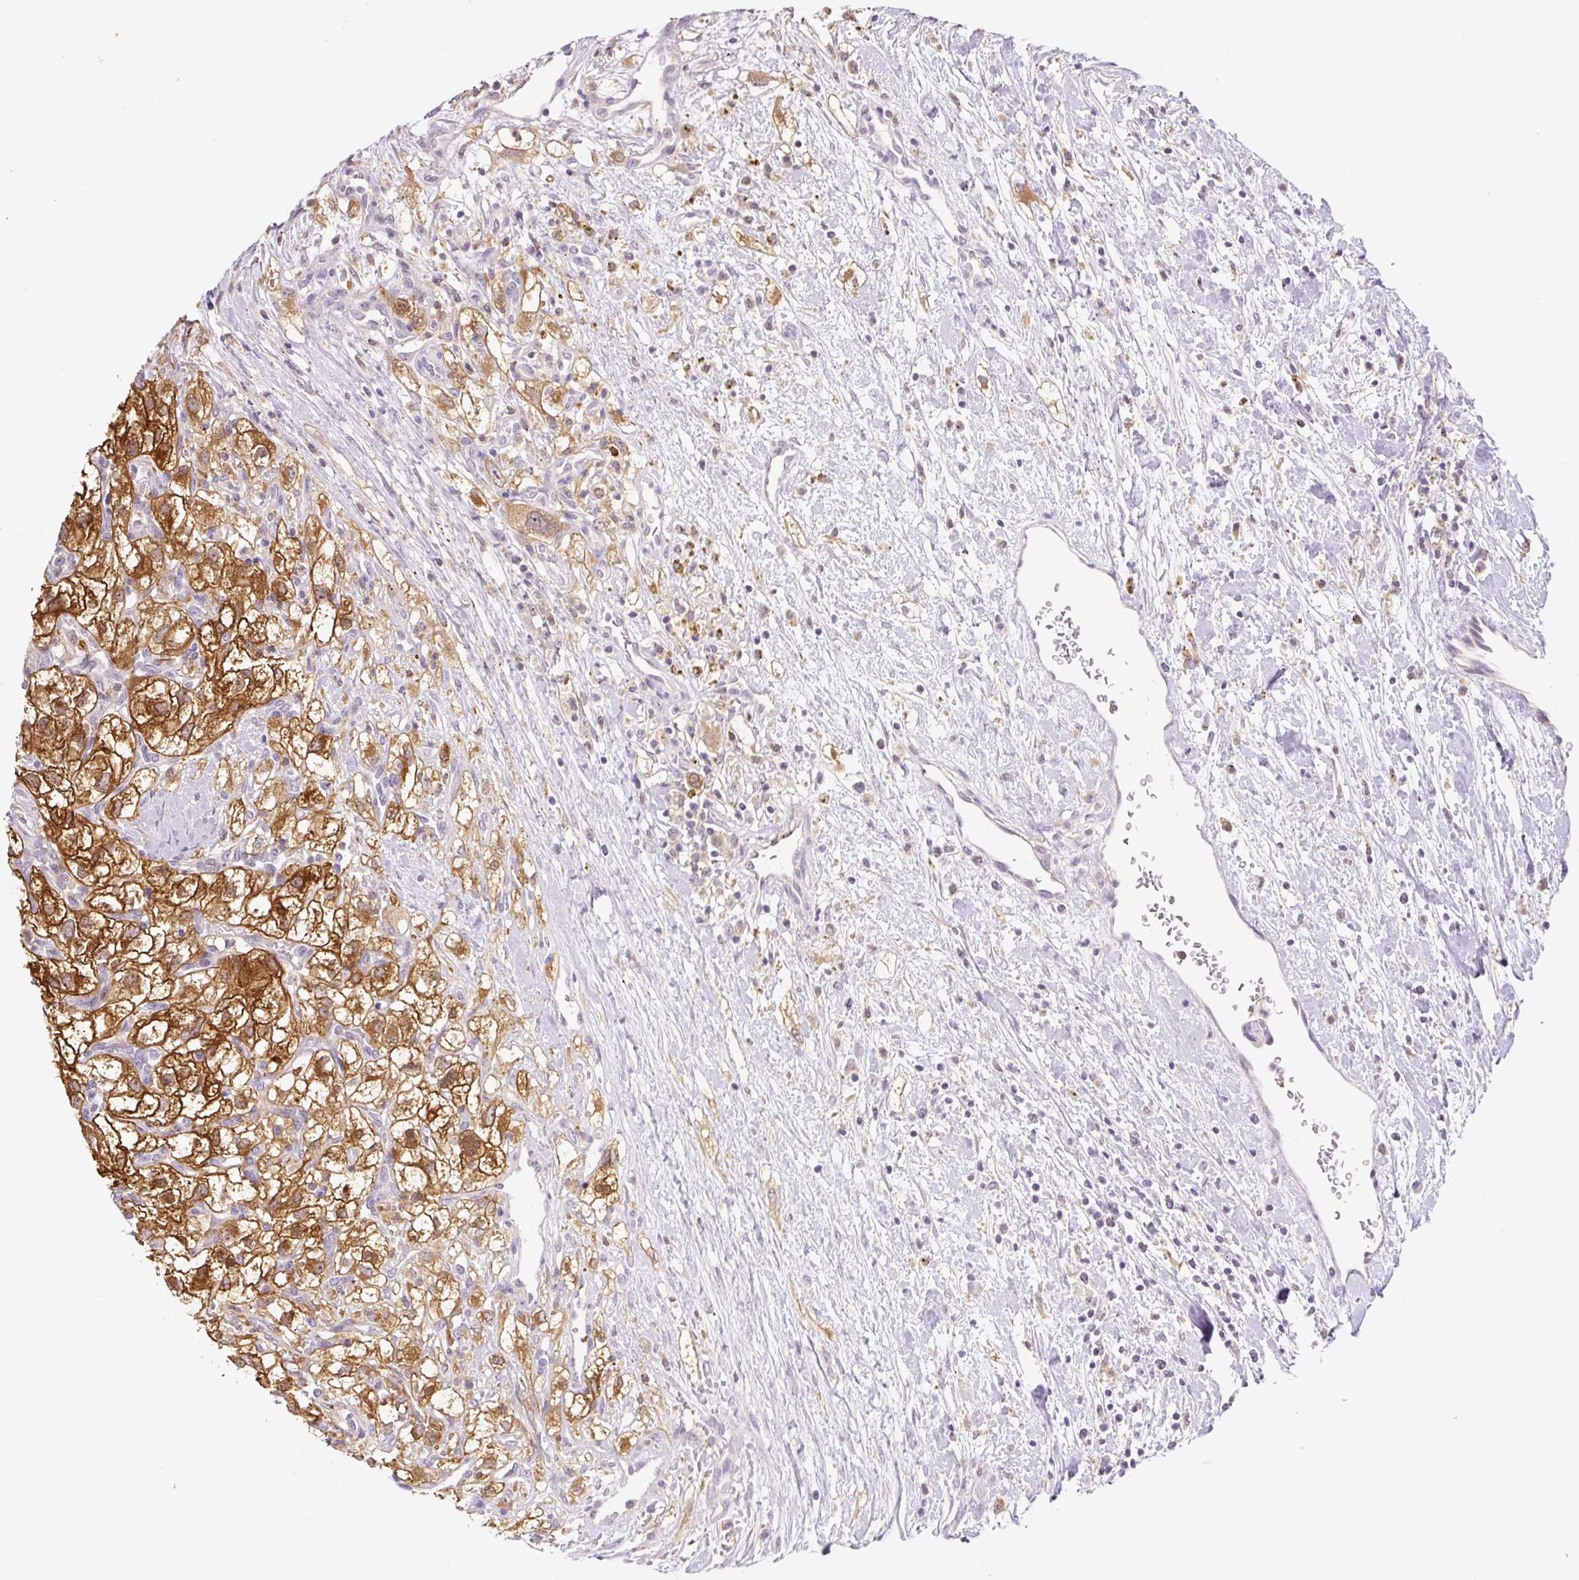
{"staining": {"intensity": "strong", "quantity": ">75%", "location": "cytoplasmic/membranous"}, "tissue": "renal cancer", "cell_type": "Tumor cells", "image_type": "cancer", "snomed": [{"axis": "morphology", "description": "Adenocarcinoma, NOS"}, {"axis": "topography", "description": "Kidney"}], "caption": "A high amount of strong cytoplasmic/membranous staining is seen in approximately >75% of tumor cells in renal adenocarcinoma tissue. (DAB IHC, brown staining for protein, blue staining for nuclei).", "gene": "SPSB2", "patient": {"sex": "male", "age": 59}}